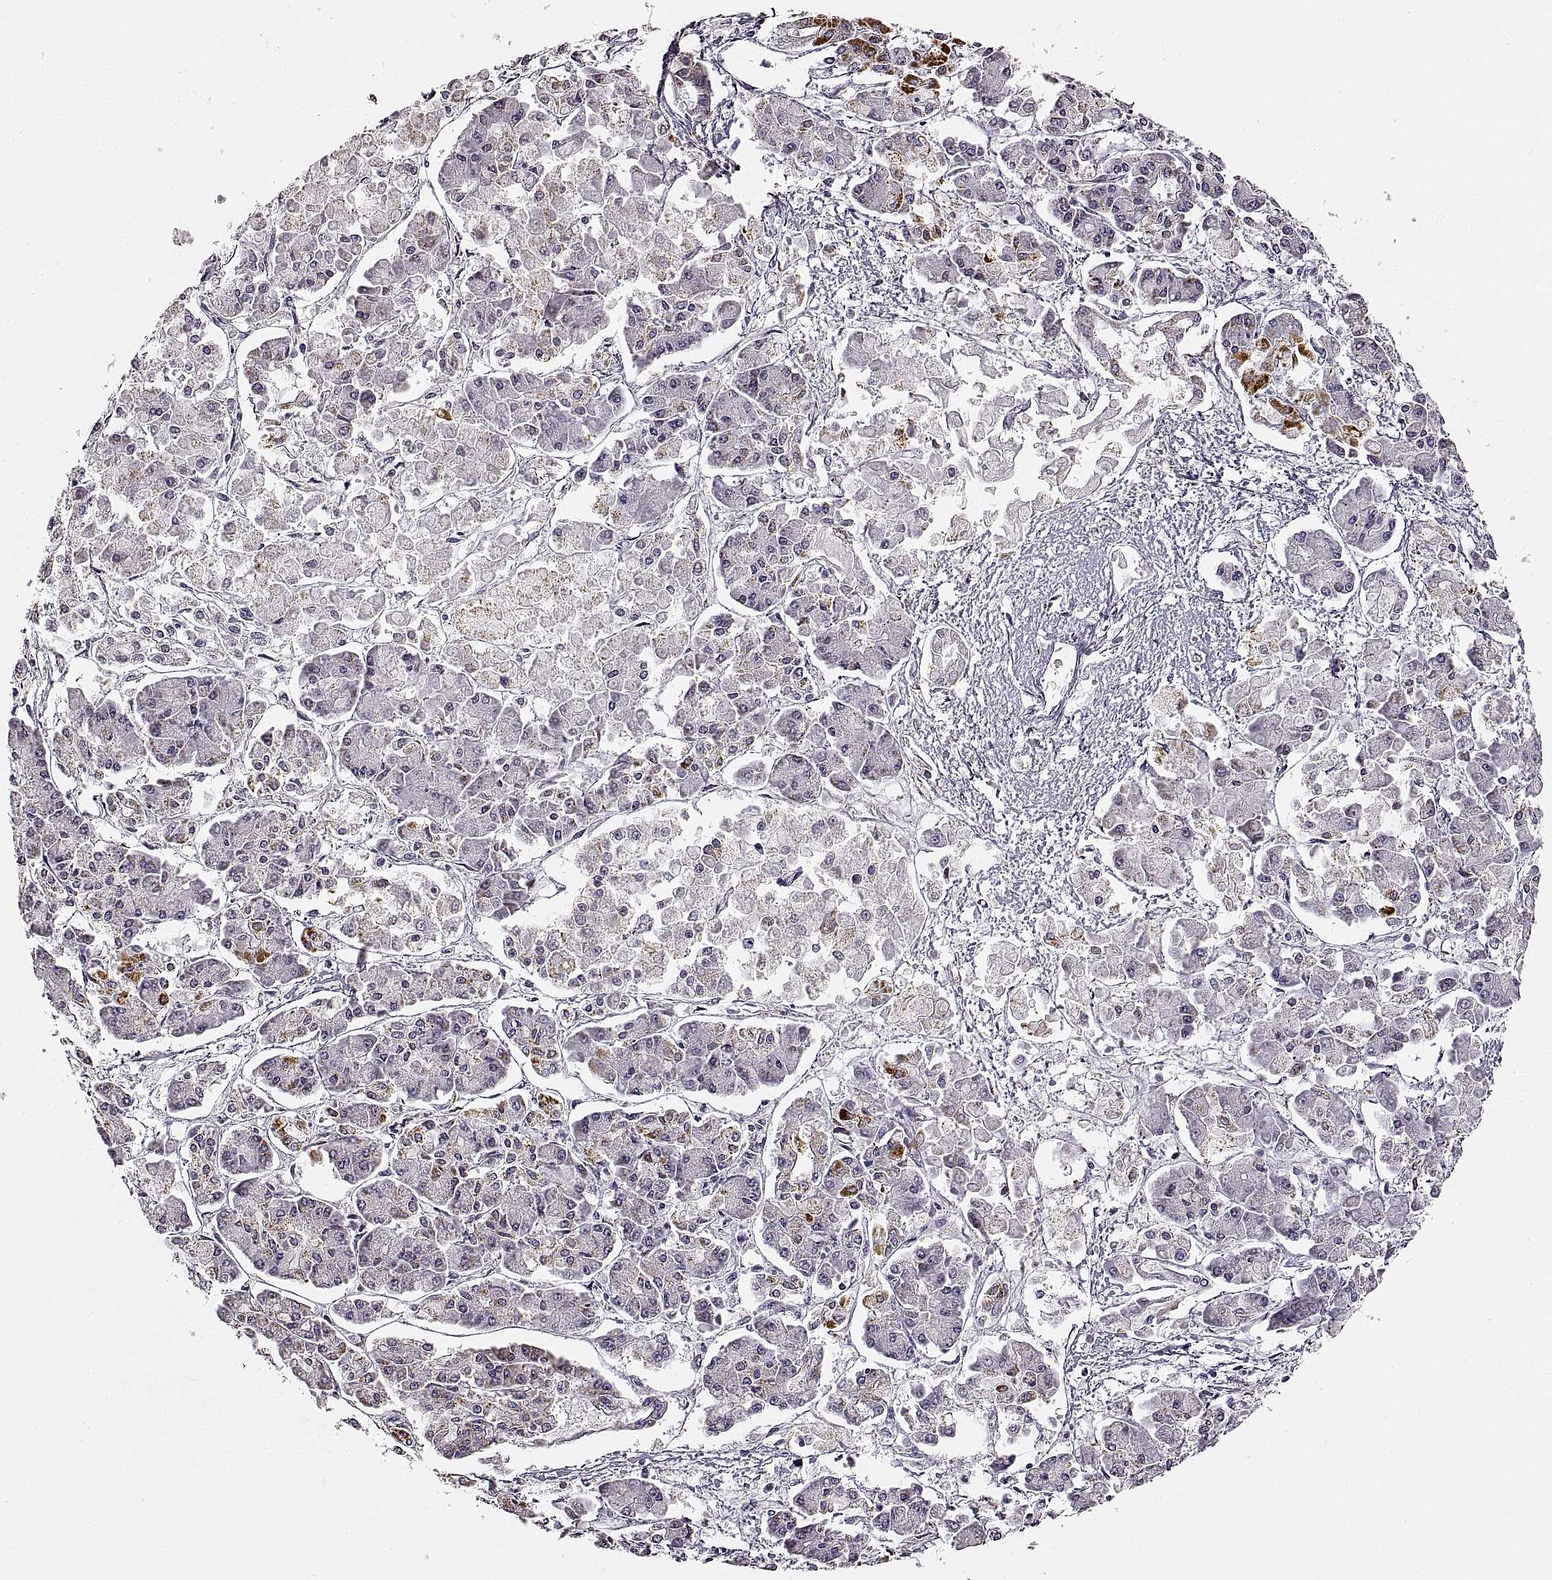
{"staining": {"intensity": "negative", "quantity": "none", "location": "none"}, "tissue": "pancreatic cancer", "cell_type": "Tumor cells", "image_type": "cancer", "snomed": [{"axis": "morphology", "description": "Adenocarcinoma, NOS"}, {"axis": "topography", "description": "Pancreas"}], "caption": "Histopathology image shows no significant protein positivity in tumor cells of pancreatic adenocarcinoma.", "gene": "RDH13", "patient": {"sex": "male", "age": 85}}